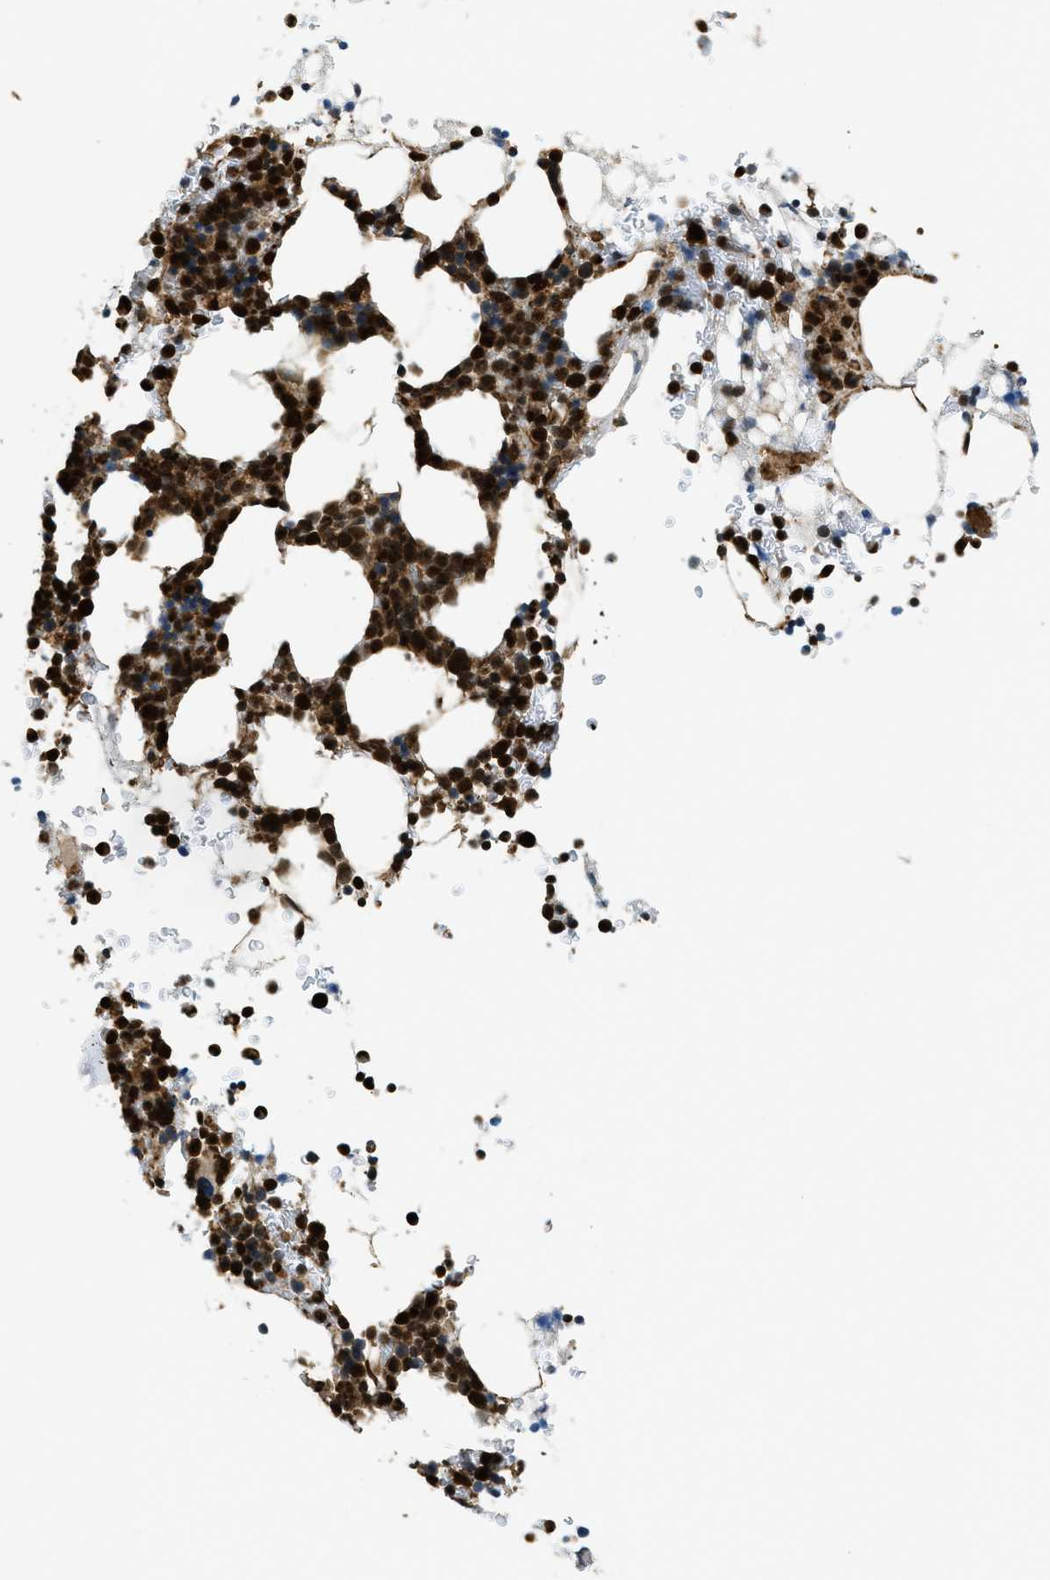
{"staining": {"intensity": "strong", "quantity": ">75%", "location": "nuclear"}, "tissue": "bone marrow", "cell_type": "Hematopoietic cells", "image_type": "normal", "snomed": [{"axis": "morphology", "description": "Normal tissue, NOS"}, {"axis": "morphology", "description": "Inflammation, NOS"}, {"axis": "topography", "description": "Bone marrow"}], "caption": "Strong nuclear expression for a protein is present in about >75% of hematopoietic cells of benign bone marrow using IHC.", "gene": "TNPO1", "patient": {"sex": "female", "age": 84}}